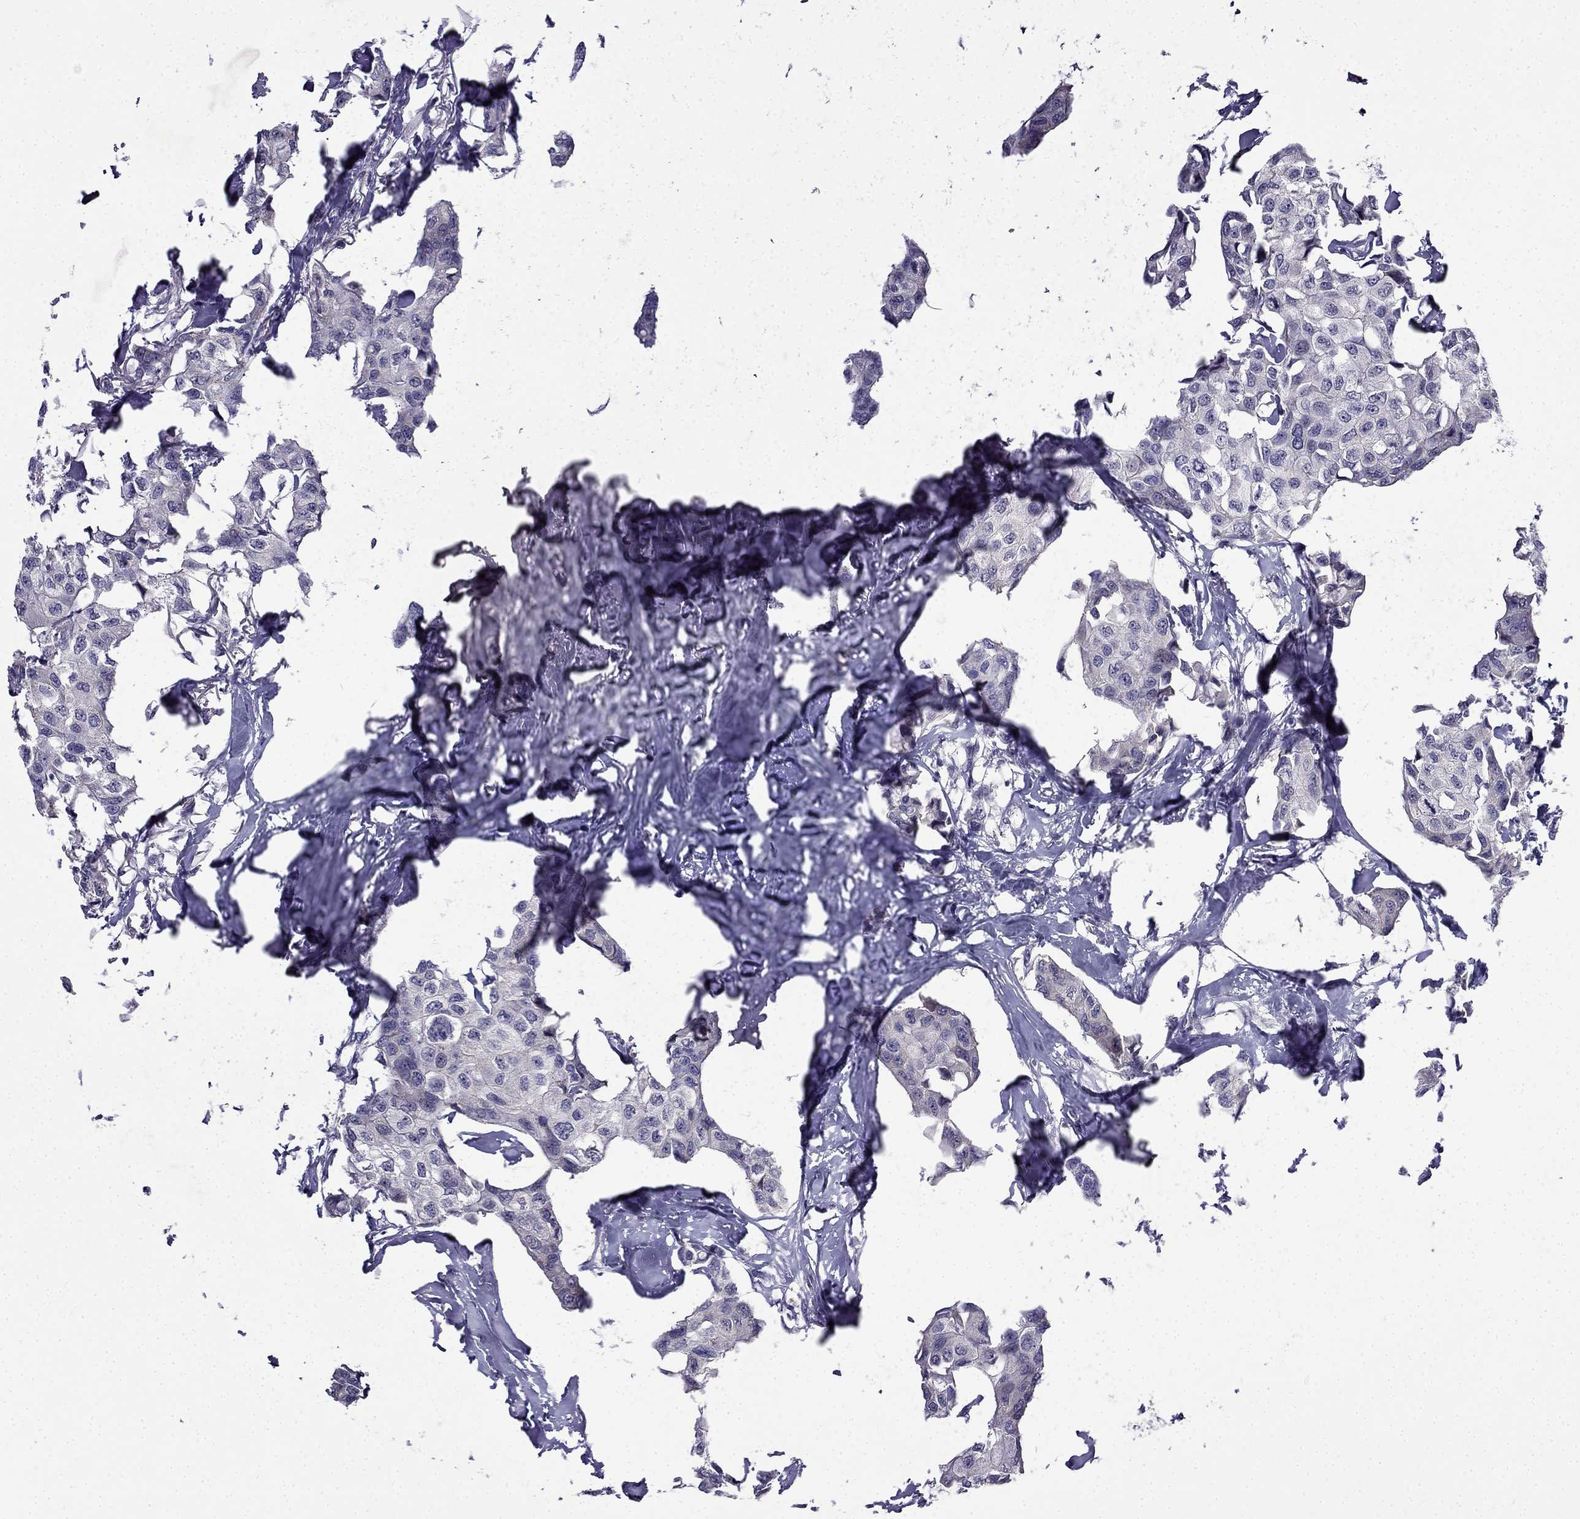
{"staining": {"intensity": "negative", "quantity": "none", "location": "none"}, "tissue": "breast cancer", "cell_type": "Tumor cells", "image_type": "cancer", "snomed": [{"axis": "morphology", "description": "Duct carcinoma"}, {"axis": "topography", "description": "Breast"}], "caption": "Micrograph shows no significant protein expression in tumor cells of breast invasive ductal carcinoma.", "gene": "PI16", "patient": {"sex": "female", "age": 80}}